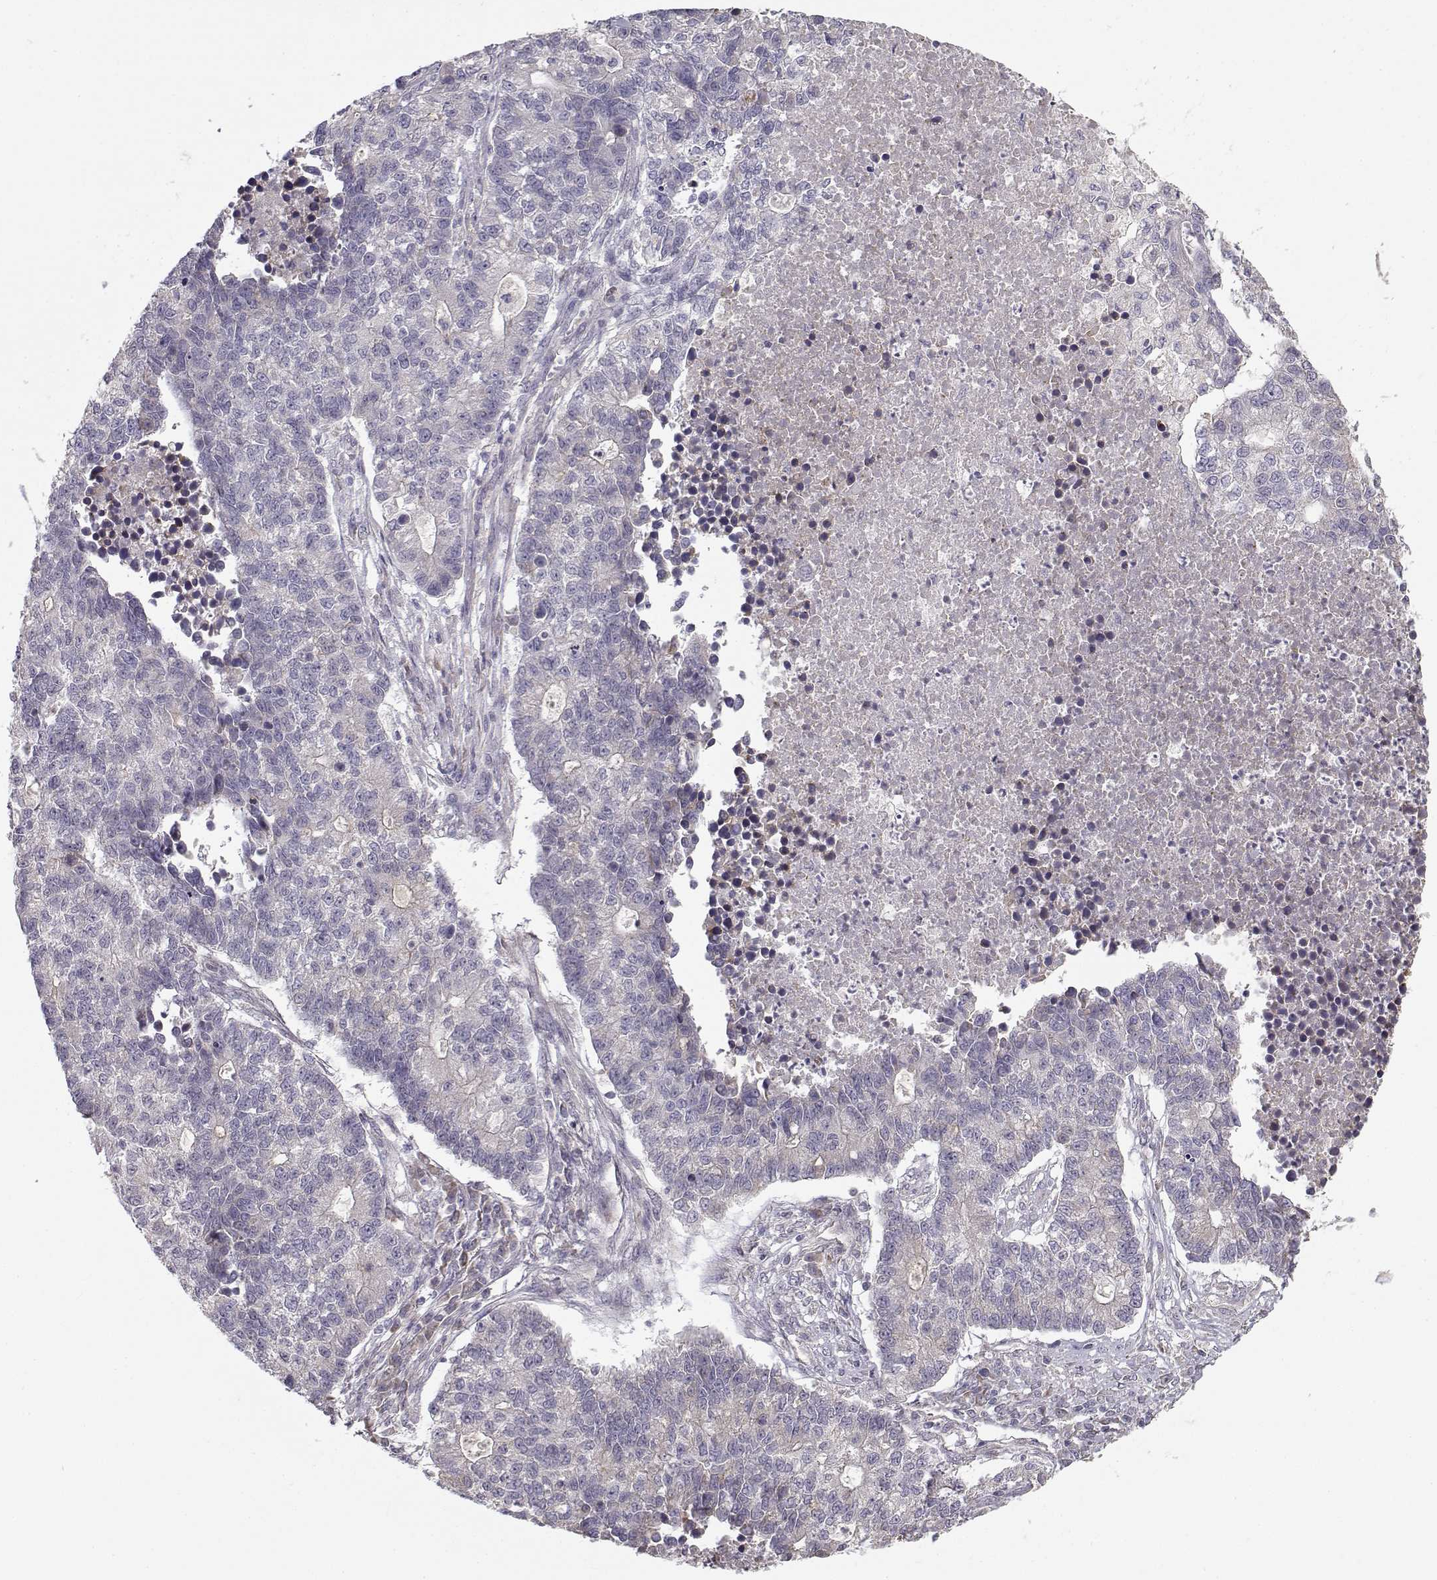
{"staining": {"intensity": "negative", "quantity": "none", "location": "none"}, "tissue": "lung cancer", "cell_type": "Tumor cells", "image_type": "cancer", "snomed": [{"axis": "morphology", "description": "Adenocarcinoma, NOS"}, {"axis": "topography", "description": "Lung"}], "caption": "DAB immunohistochemical staining of human adenocarcinoma (lung) exhibits no significant staining in tumor cells.", "gene": "ENTPD8", "patient": {"sex": "male", "age": 57}}